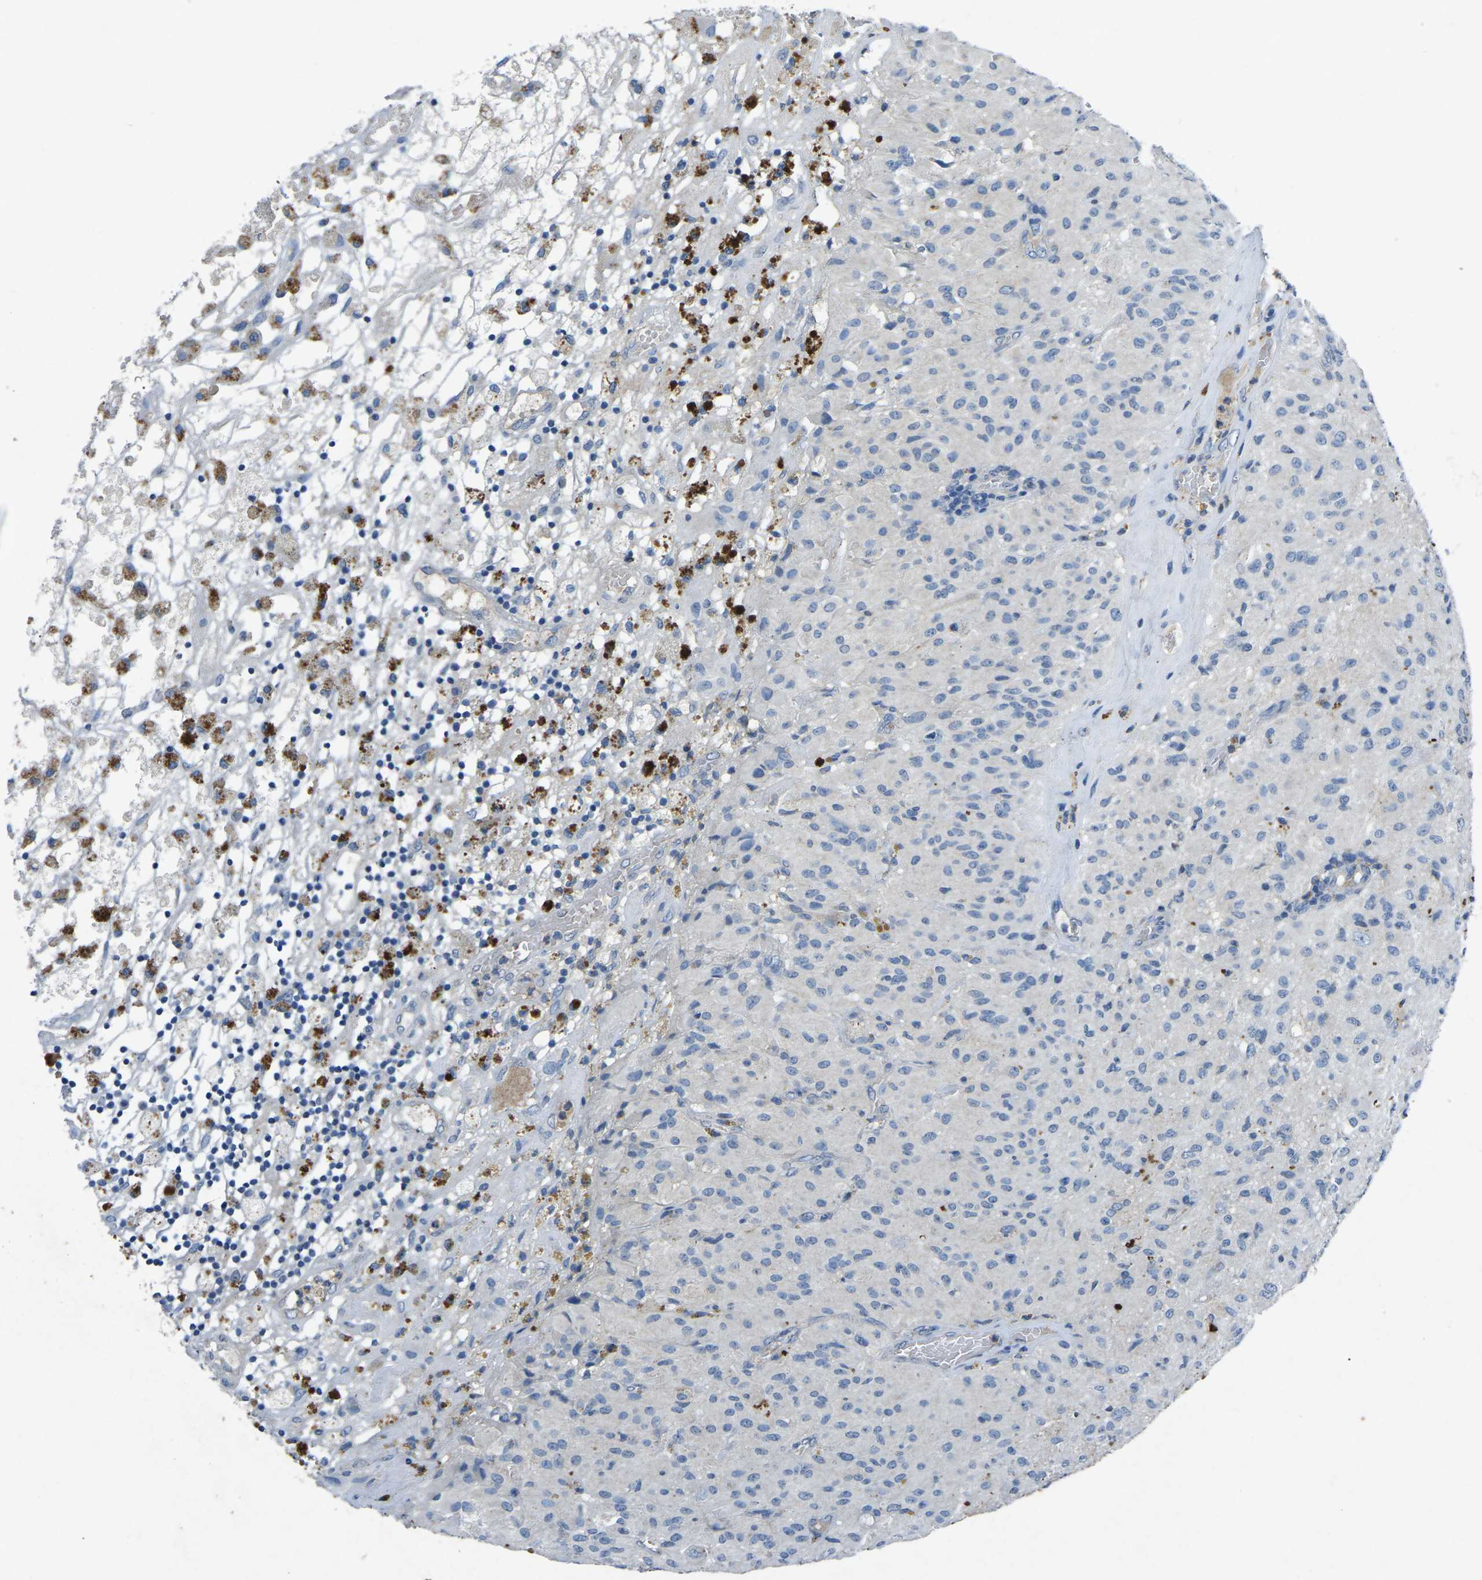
{"staining": {"intensity": "negative", "quantity": "none", "location": "none"}, "tissue": "glioma", "cell_type": "Tumor cells", "image_type": "cancer", "snomed": [{"axis": "morphology", "description": "Glioma, malignant, High grade"}, {"axis": "topography", "description": "Brain"}], "caption": "This is a micrograph of immunohistochemistry (IHC) staining of high-grade glioma (malignant), which shows no expression in tumor cells.", "gene": "PLG", "patient": {"sex": "female", "age": 59}}